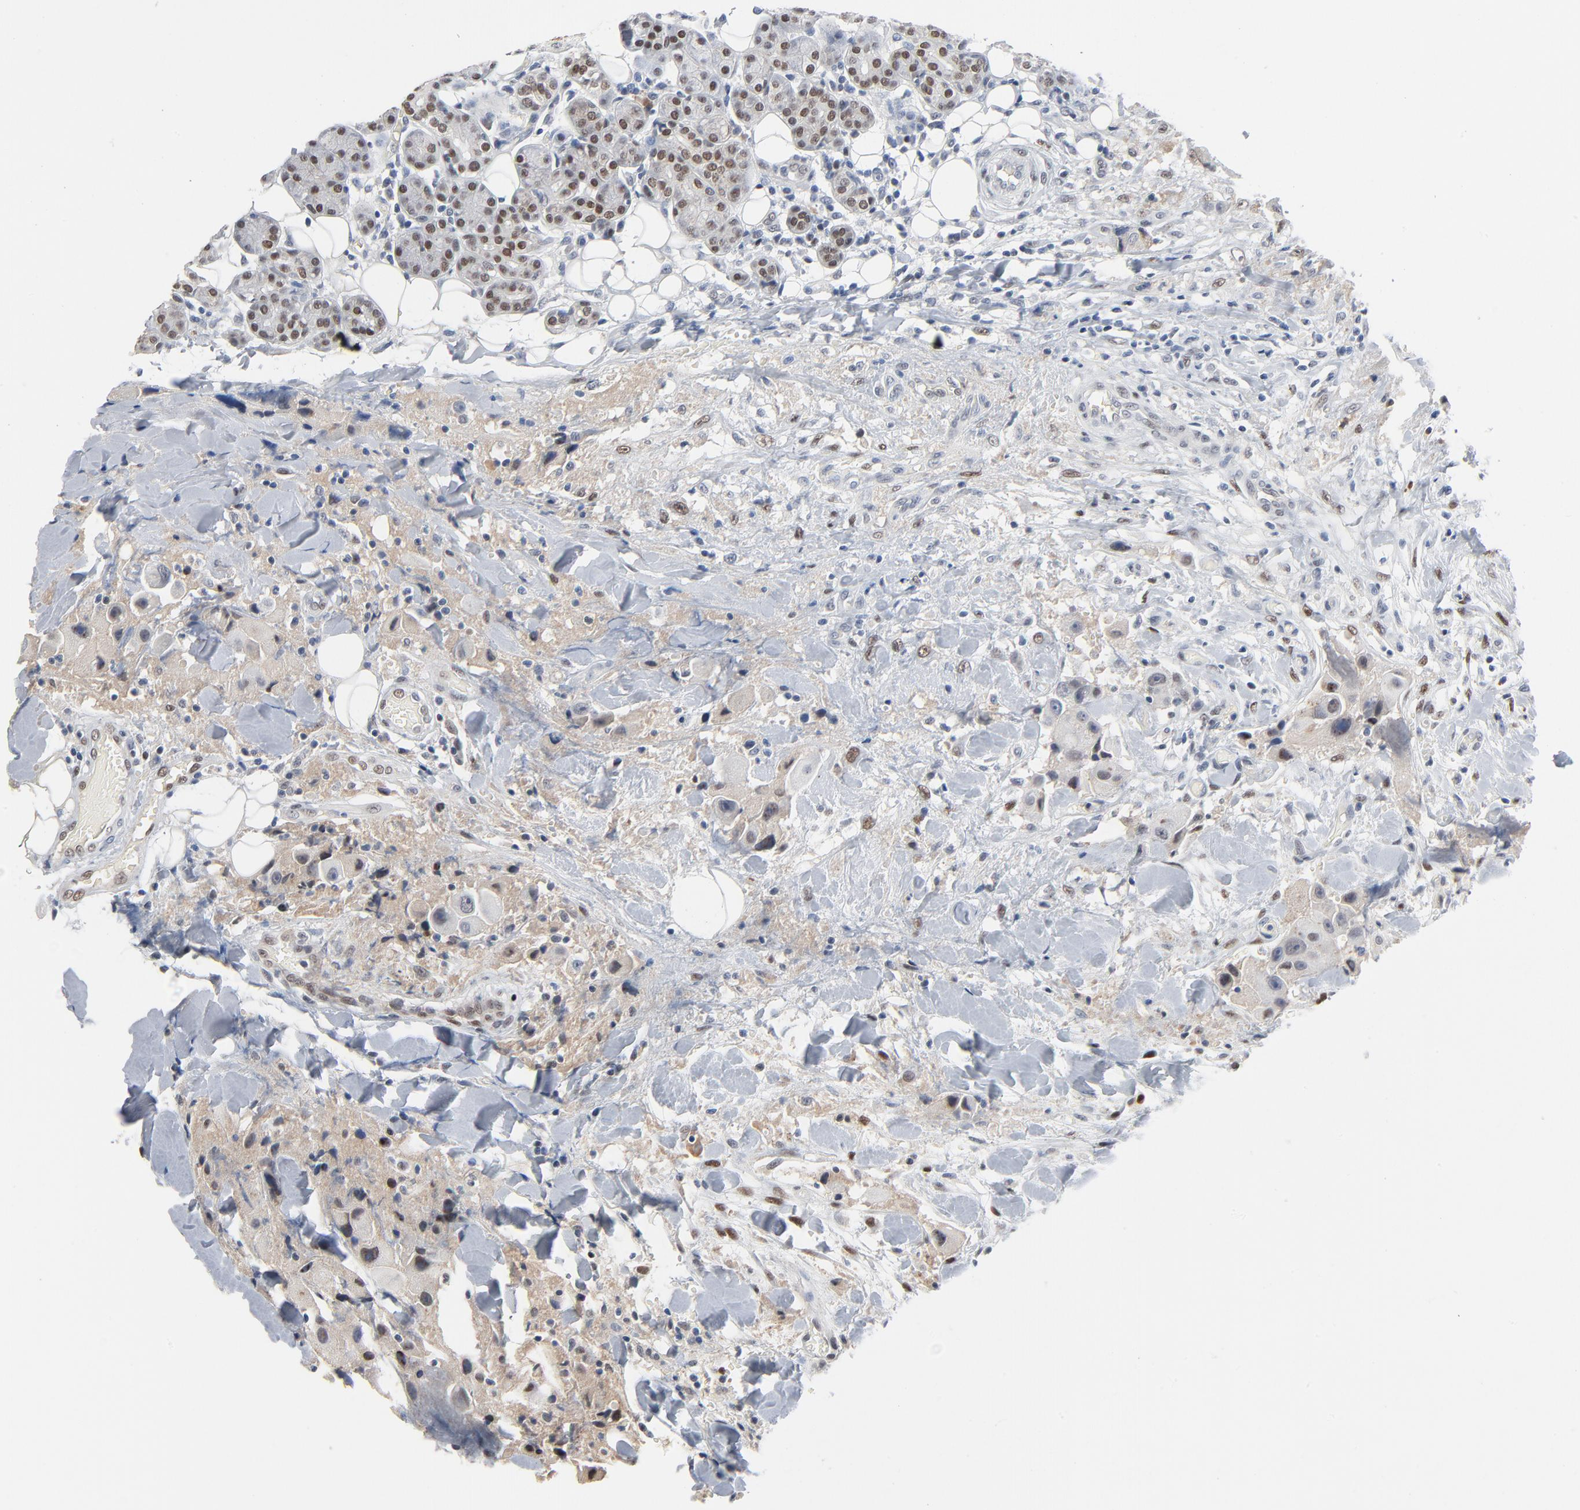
{"staining": {"intensity": "weak", "quantity": "25%-75%", "location": "nuclear"}, "tissue": "head and neck cancer", "cell_type": "Tumor cells", "image_type": "cancer", "snomed": [{"axis": "morphology", "description": "Normal tissue, NOS"}, {"axis": "morphology", "description": "Adenocarcinoma, NOS"}, {"axis": "topography", "description": "Salivary gland"}, {"axis": "topography", "description": "Head-Neck"}], "caption": "This photomicrograph reveals immunohistochemistry (IHC) staining of human head and neck adenocarcinoma, with low weak nuclear positivity in approximately 25%-75% of tumor cells.", "gene": "FOXP1", "patient": {"sex": "male", "age": 80}}